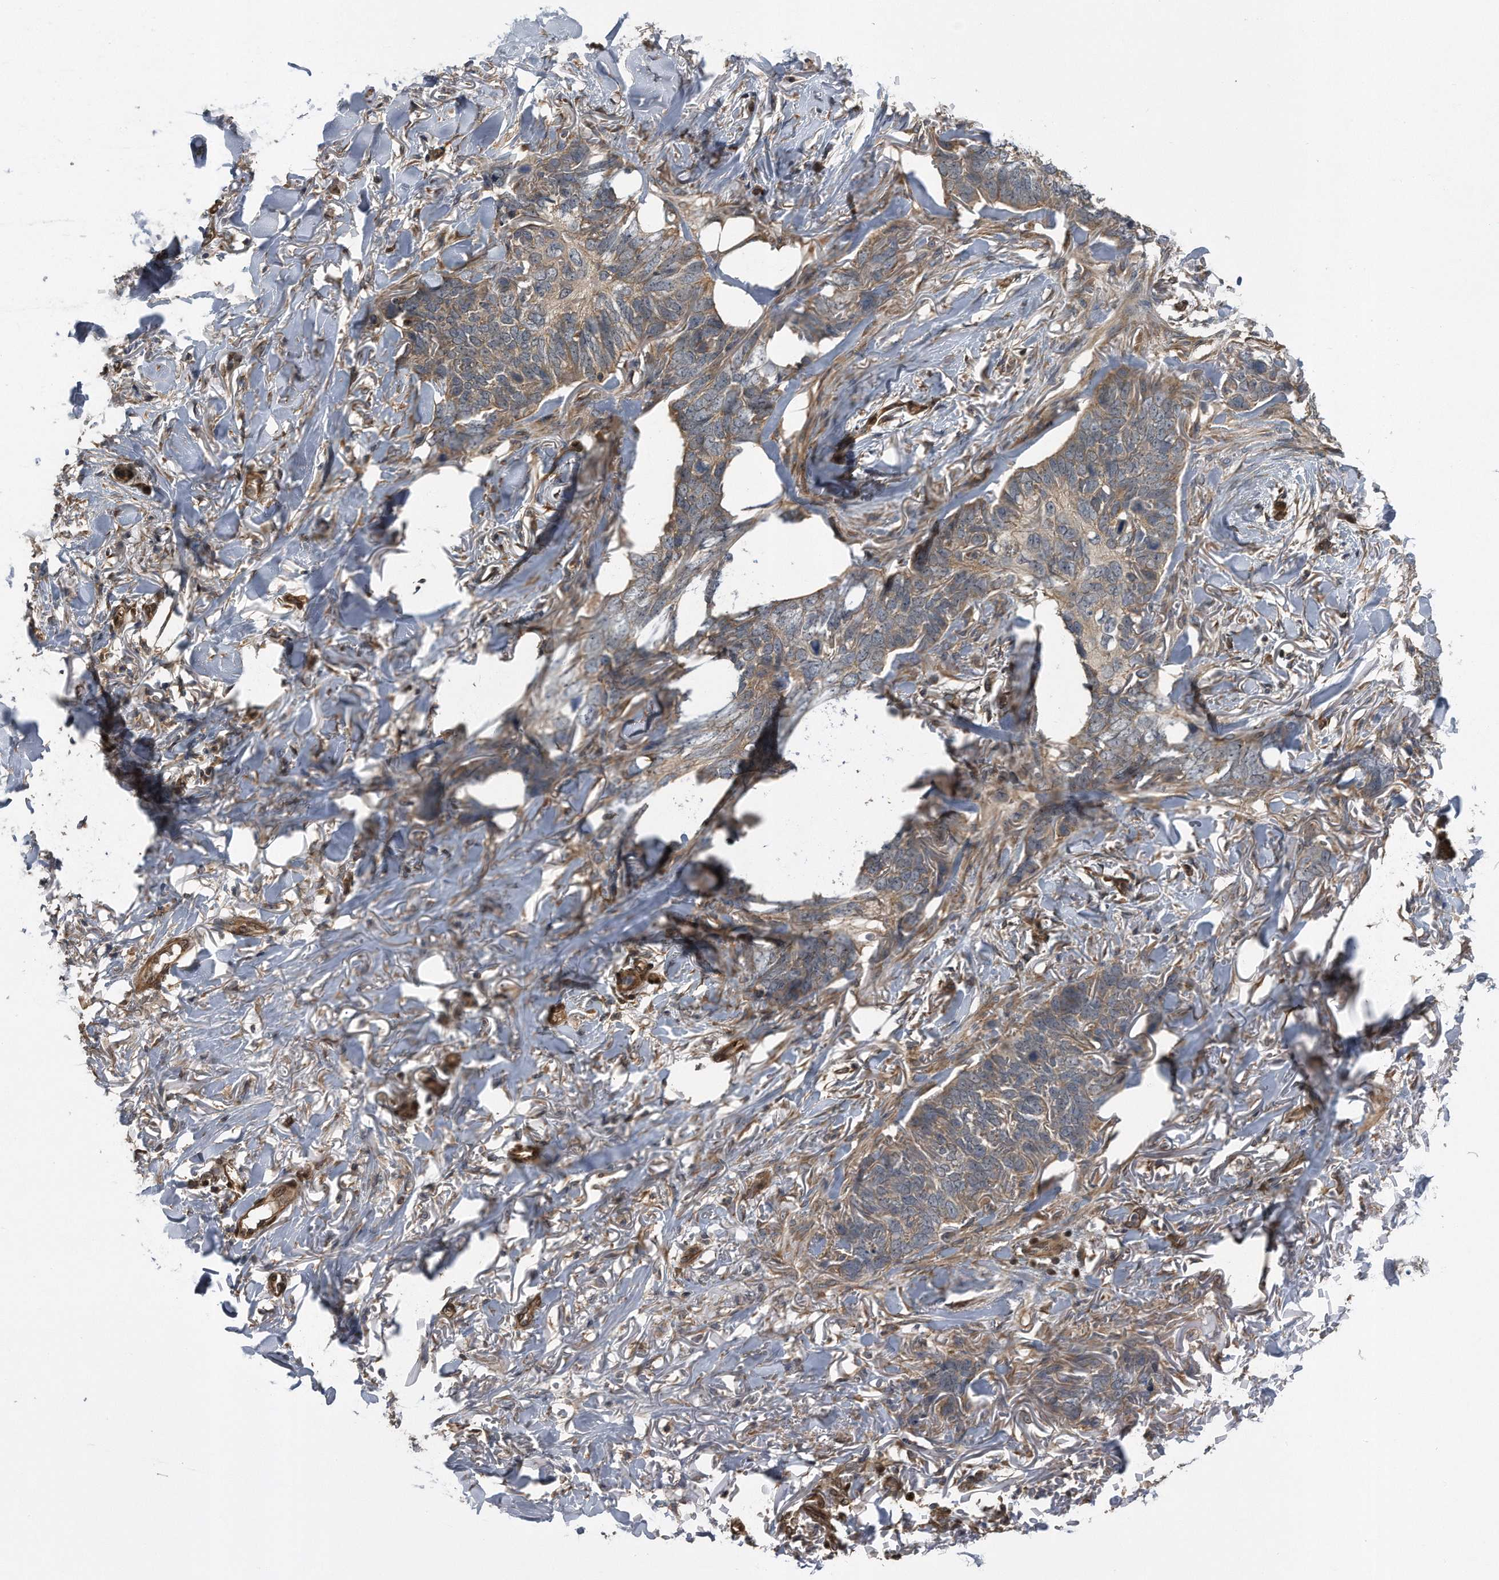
{"staining": {"intensity": "weak", "quantity": "25%-75%", "location": "cytoplasmic/membranous"}, "tissue": "skin cancer", "cell_type": "Tumor cells", "image_type": "cancer", "snomed": [{"axis": "morphology", "description": "Normal tissue, NOS"}, {"axis": "morphology", "description": "Basal cell carcinoma"}, {"axis": "topography", "description": "Skin"}], "caption": "An immunohistochemistry micrograph of tumor tissue is shown. Protein staining in brown shows weak cytoplasmic/membranous positivity in skin cancer within tumor cells.", "gene": "ZNF79", "patient": {"sex": "male", "age": 77}}